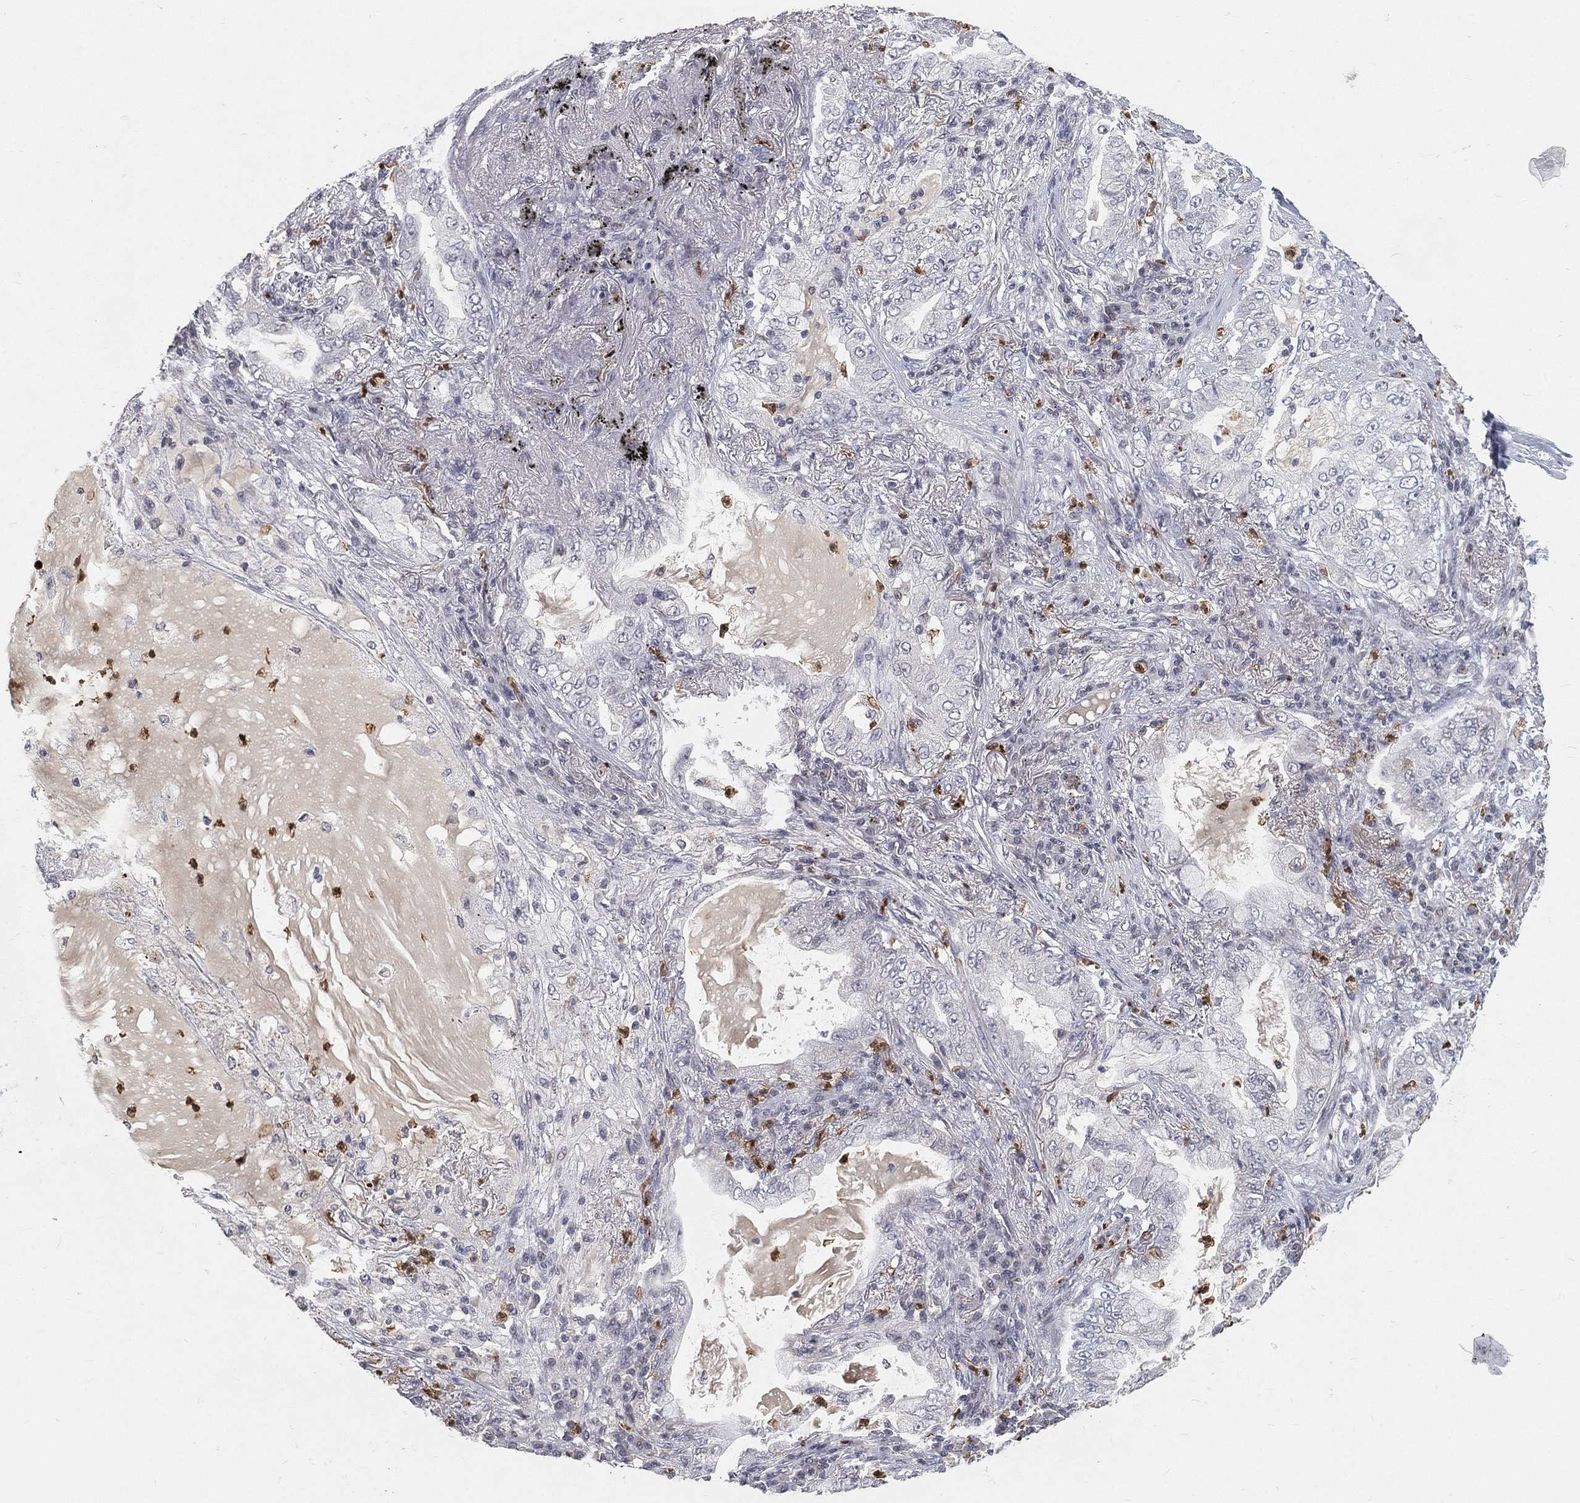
{"staining": {"intensity": "negative", "quantity": "none", "location": "none"}, "tissue": "lung cancer", "cell_type": "Tumor cells", "image_type": "cancer", "snomed": [{"axis": "morphology", "description": "Adenocarcinoma, NOS"}, {"axis": "topography", "description": "Lung"}], "caption": "This is an immunohistochemistry (IHC) photomicrograph of adenocarcinoma (lung). There is no expression in tumor cells.", "gene": "ARG1", "patient": {"sex": "female", "age": 73}}